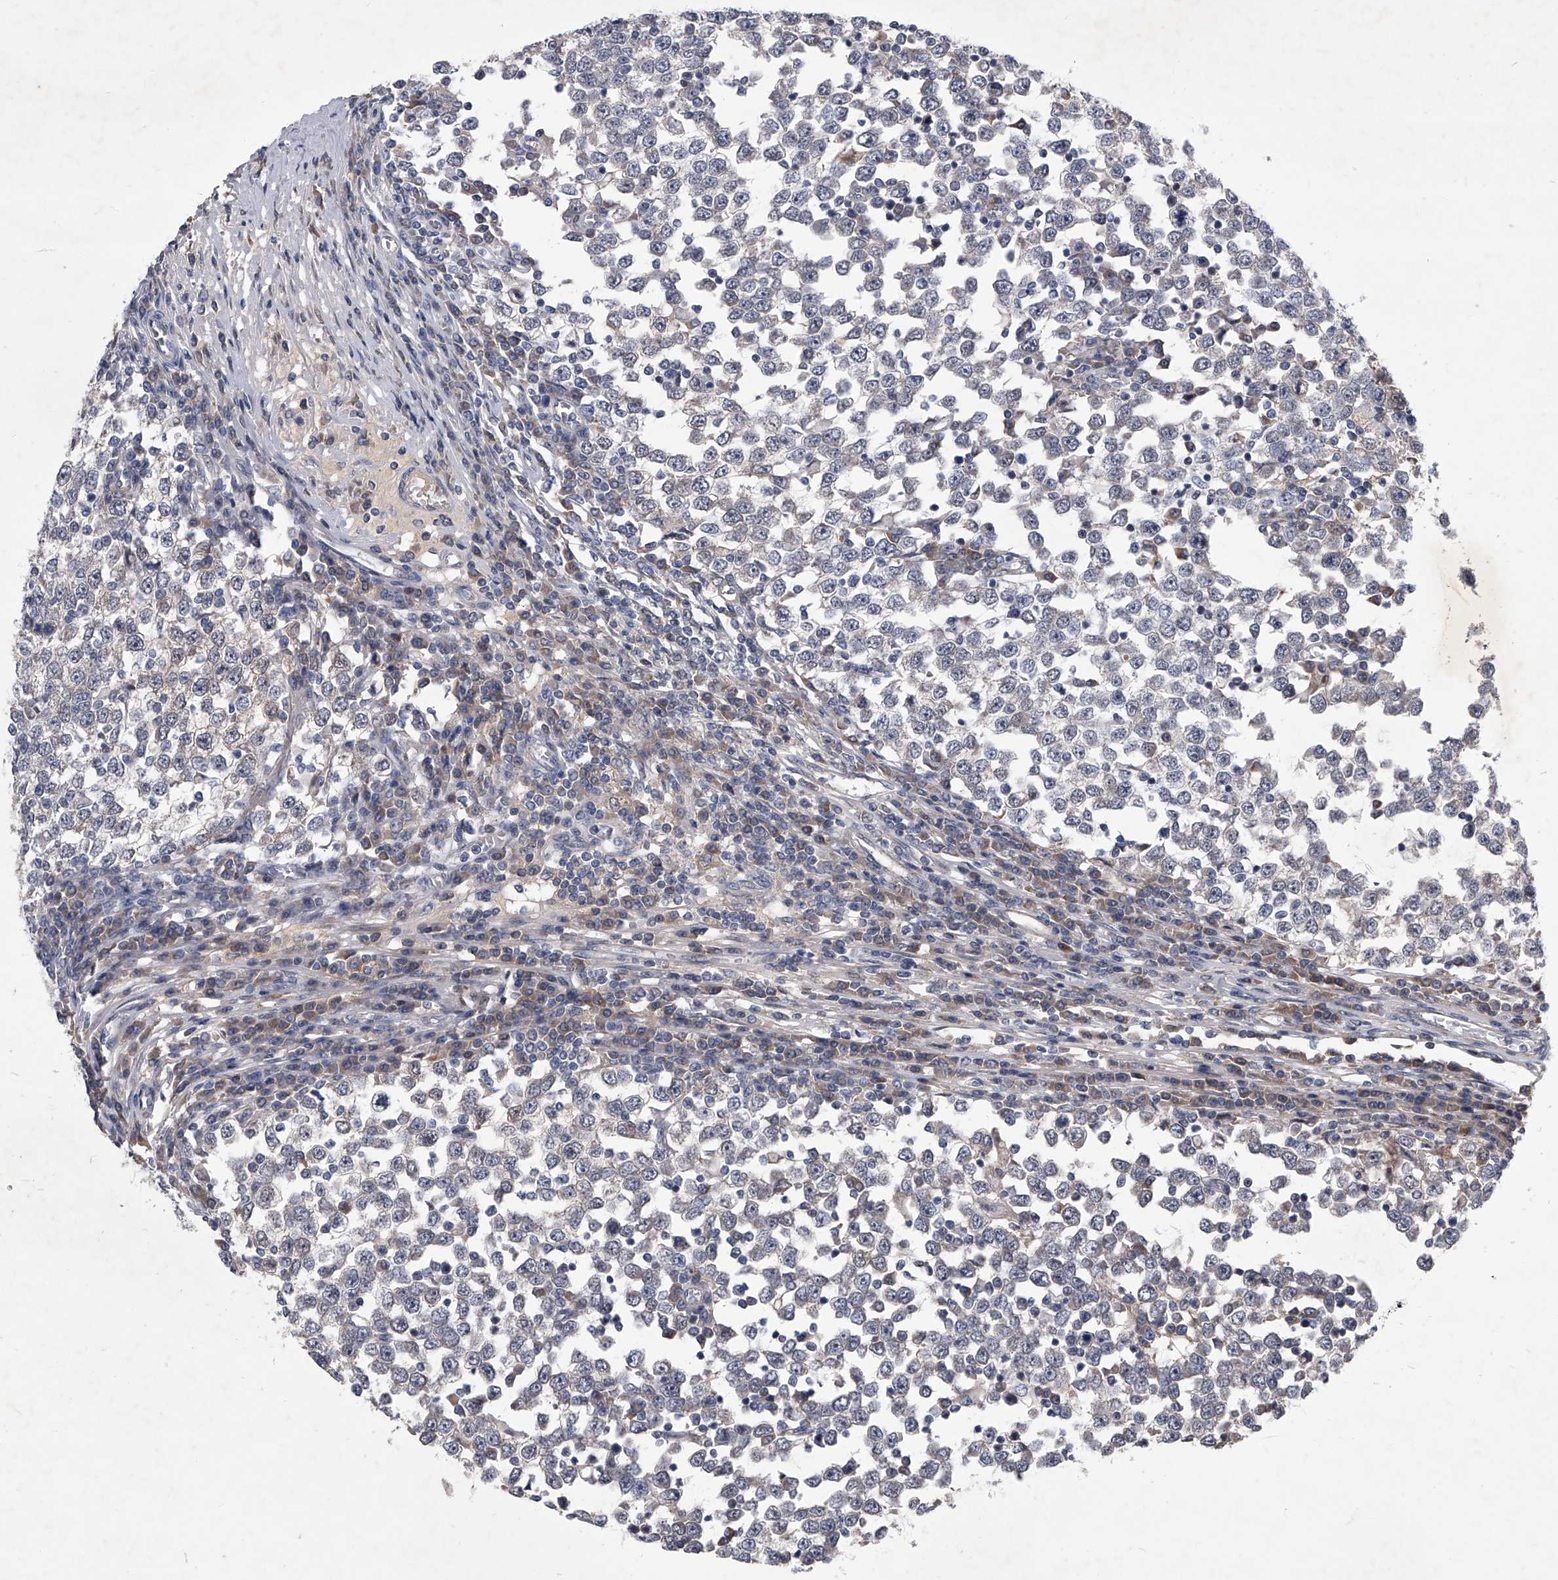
{"staining": {"intensity": "negative", "quantity": "none", "location": "none"}, "tissue": "testis cancer", "cell_type": "Tumor cells", "image_type": "cancer", "snomed": [{"axis": "morphology", "description": "Seminoma, NOS"}, {"axis": "topography", "description": "Testis"}], "caption": "A high-resolution histopathology image shows IHC staining of testis seminoma, which displays no significant expression in tumor cells. (DAB immunohistochemistry (IHC), high magnification).", "gene": "ZNF76", "patient": {"sex": "male", "age": 65}}